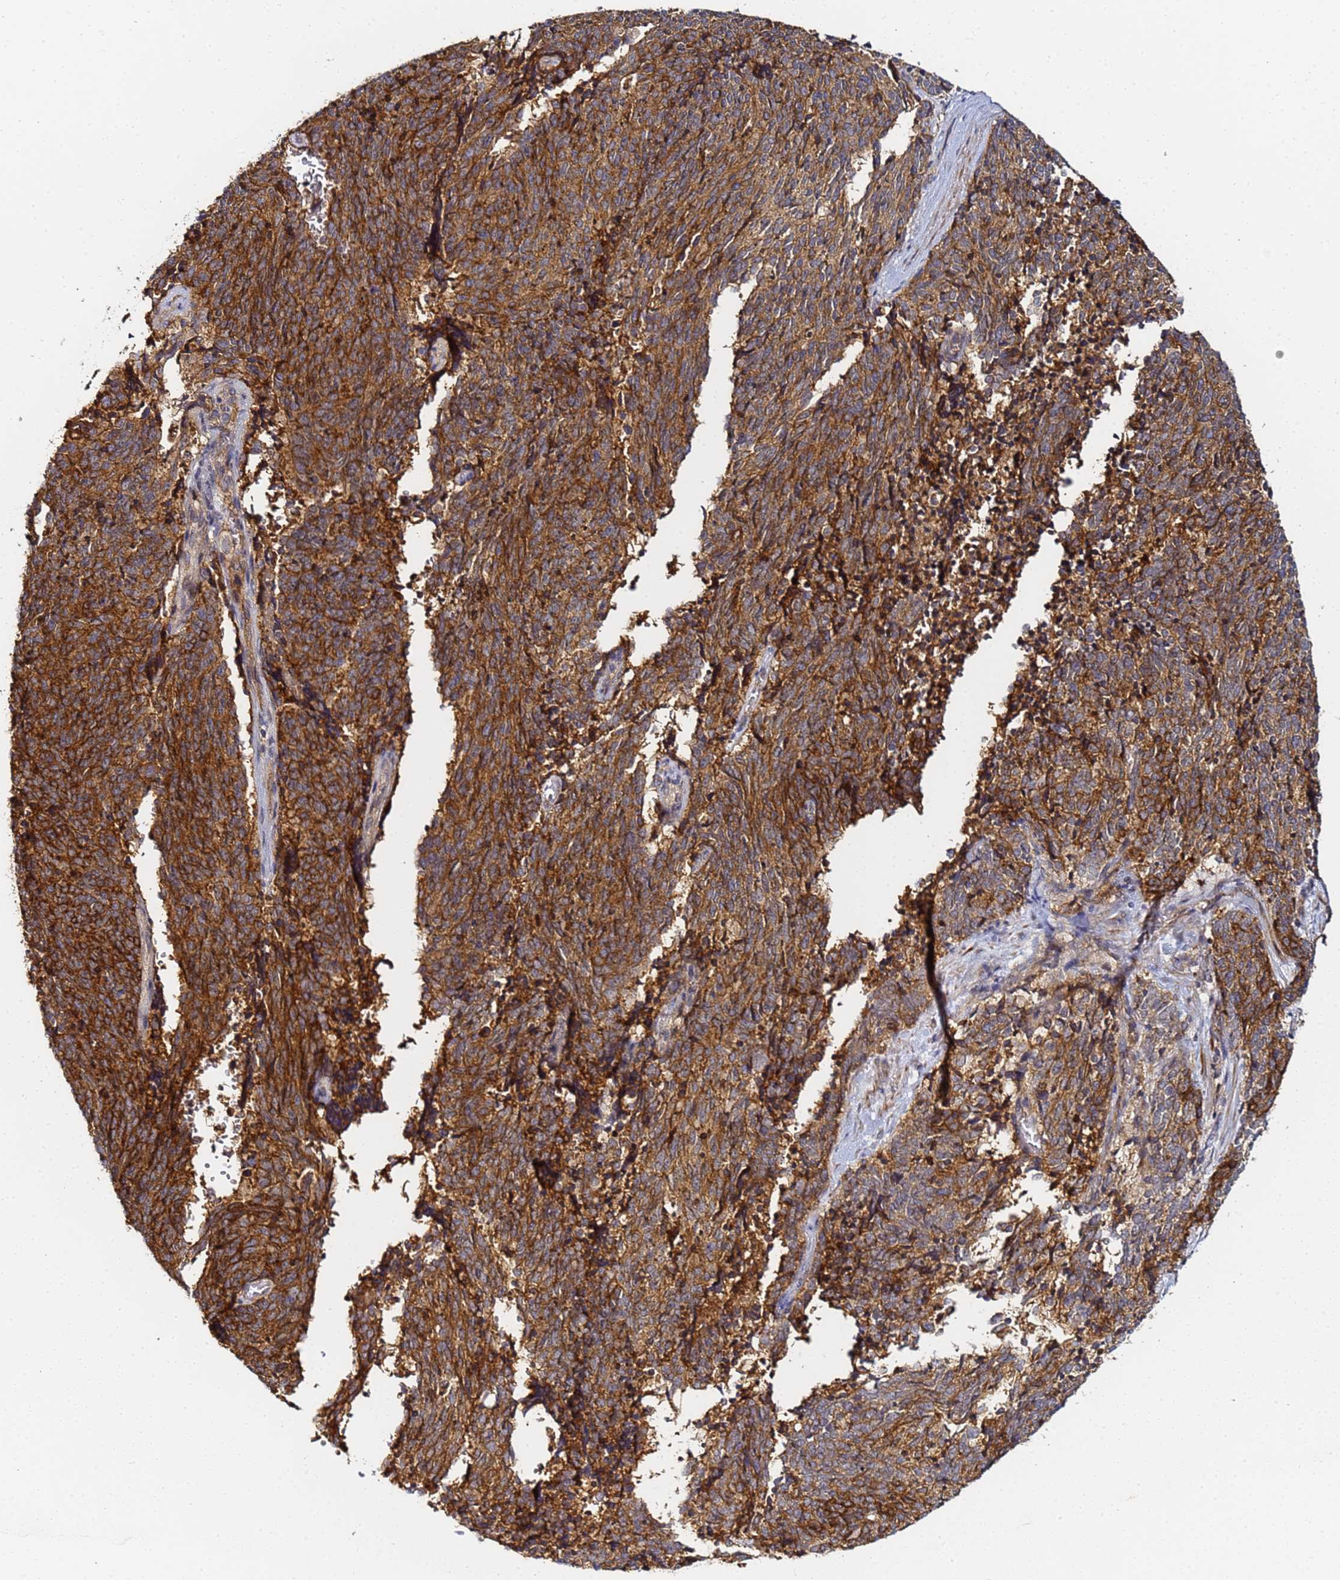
{"staining": {"intensity": "moderate", "quantity": ">75%", "location": "cytoplasmic/membranous"}, "tissue": "cervical cancer", "cell_type": "Tumor cells", "image_type": "cancer", "snomed": [{"axis": "morphology", "description": "Squamous cell carcinoma, NOS"}, {"axis": "topography", "description": "Cervix"}], "caption": "This histopathology image exhibits immunohistochemistry (IHC) staining of human cervical squamous cell carcinoma, with medium moderate cytoplasmic/membranous expression in about >75% of tumor cells.", "gene": "LRRC69", "patient": {"sex": "female", "age": 29}}